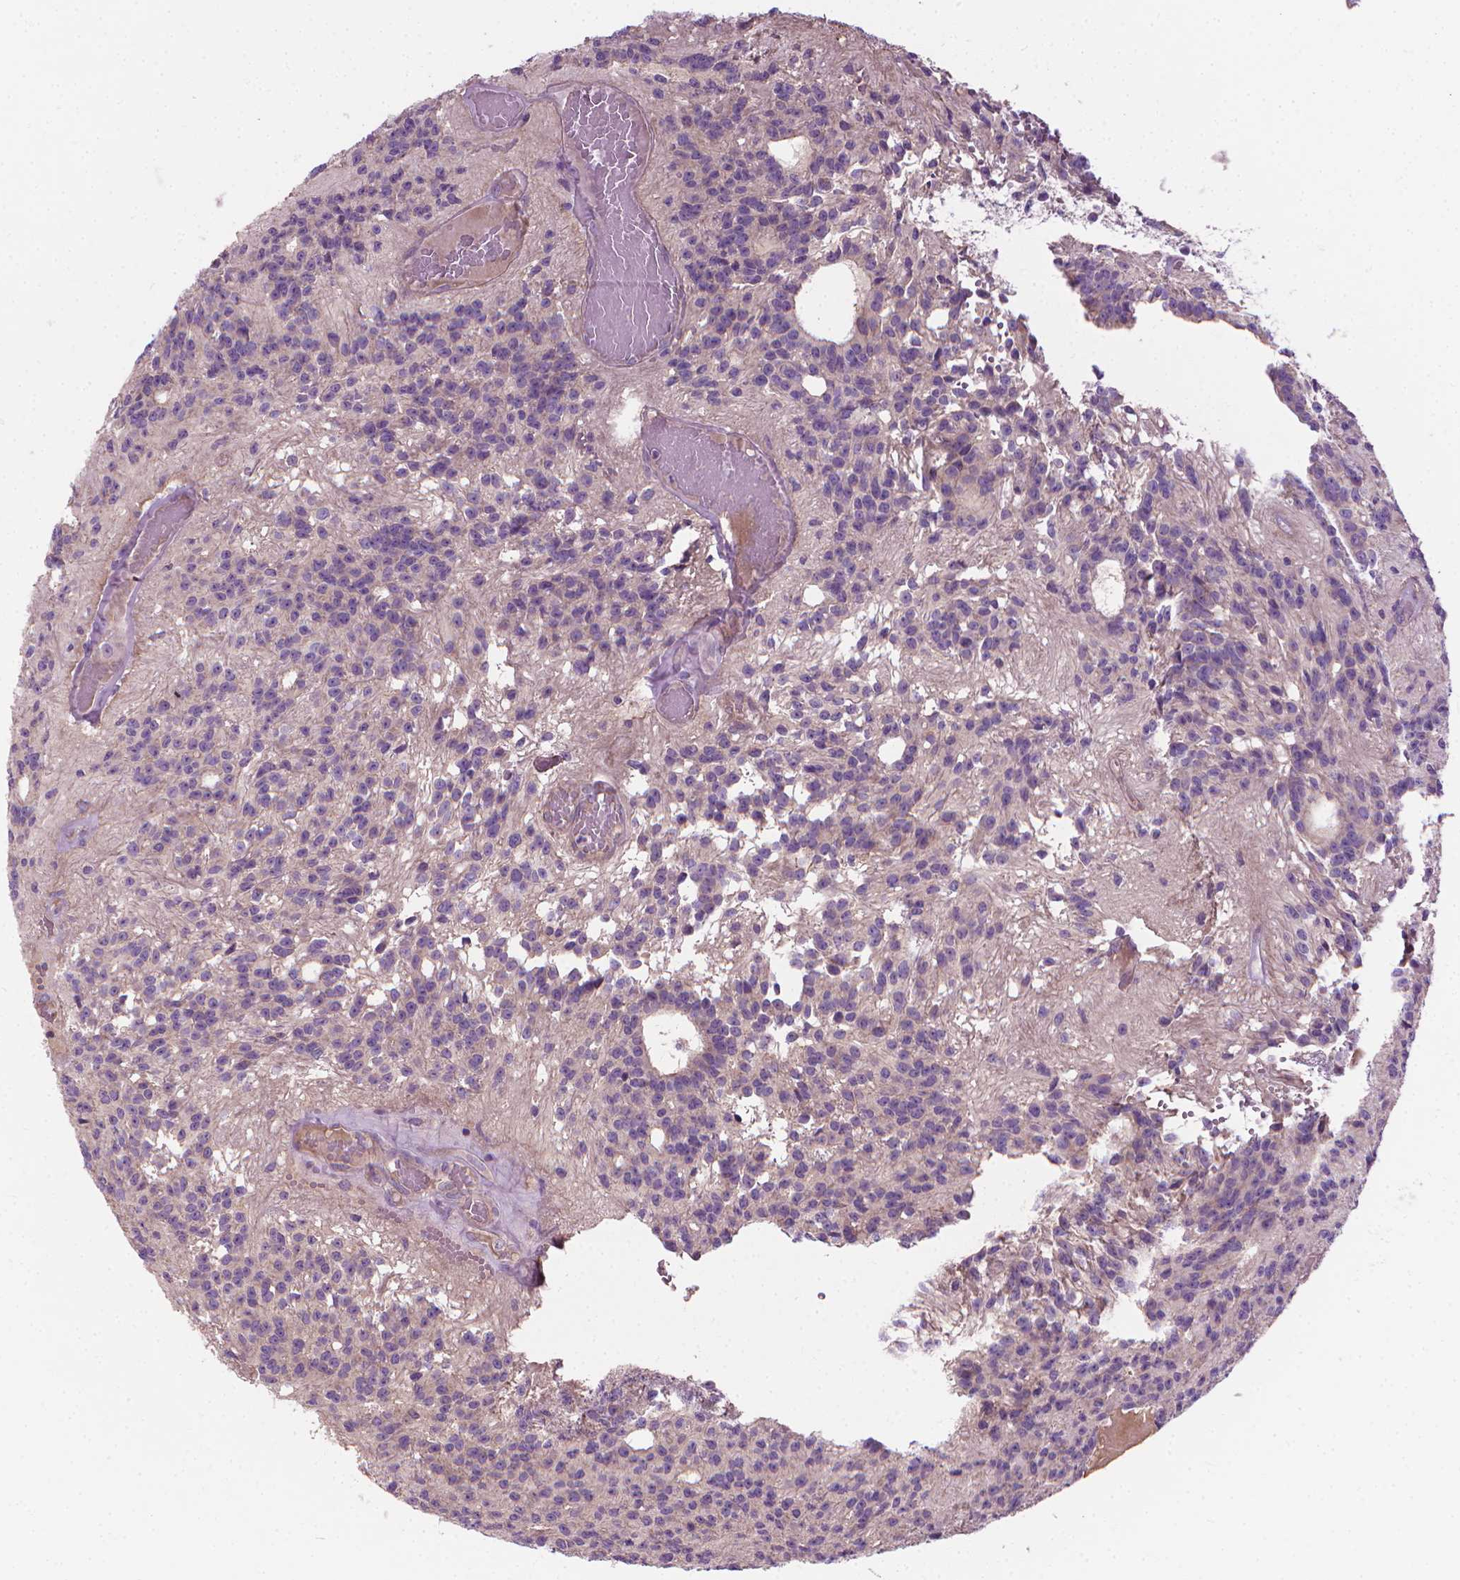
{"staining": {"intensity": "negative", "quantity": "none", "location": "none"}, "tissue": "glioma", "cell_type": "Tumor cells", "image_type": "cancer", "snomed": [{"axis": "morphology", "description": "Glioma, malignant, Low grade"}, {"axis": "topography", "description": "Brain"}], "caption": "This is an IHC image of malignant glioma (low-grade). There is no expression in tumor cells.", "gene": "RIIAD1", "patient": {"sex": "male", "age": 31}}